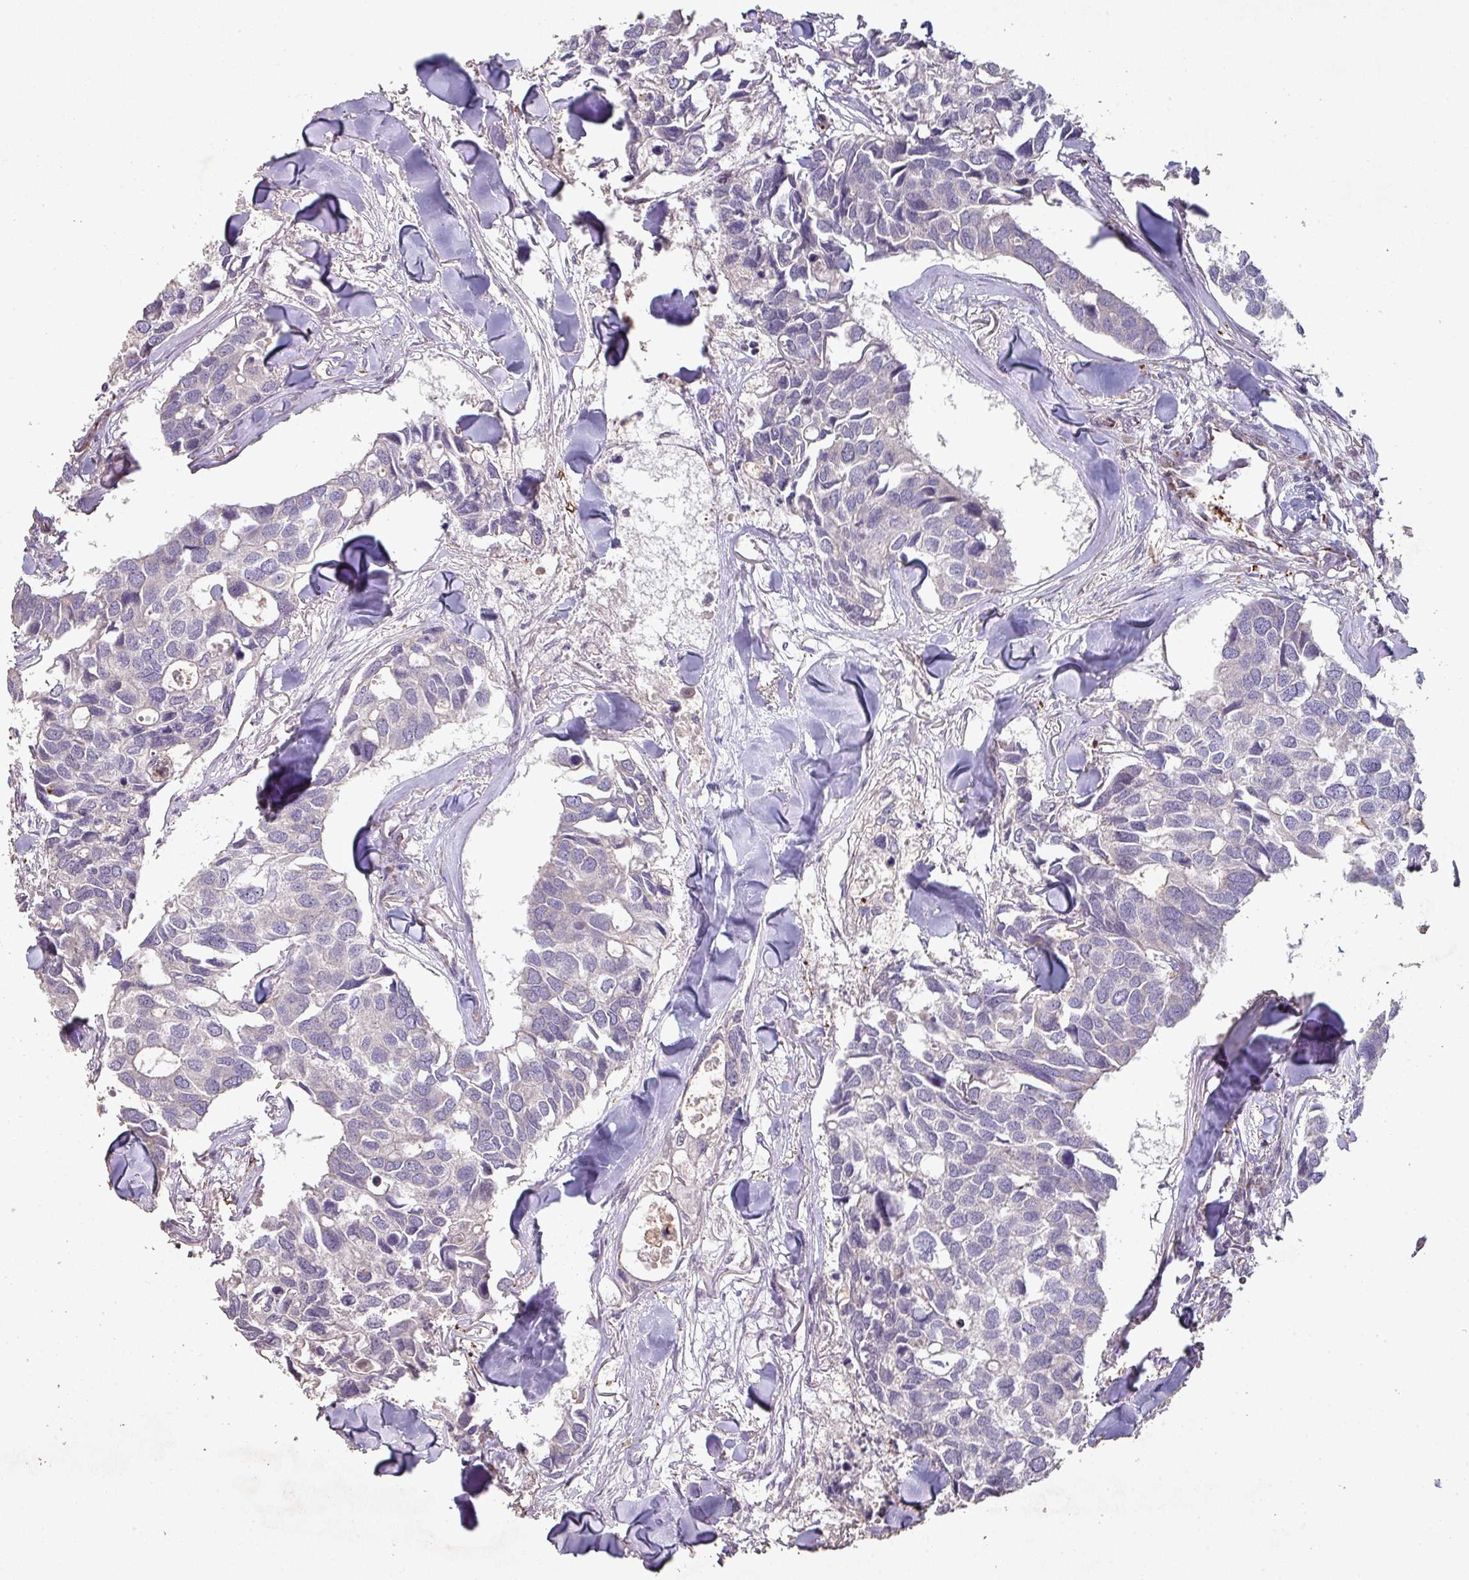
{"staining": {"intensity": "negative", "quantity": "none", "location": "none"}, "tissue": "breast cancer", "cell_type": "Tumor cells", "image_type": "cancer", "snomed": [{"axis": "morphology", "description": "Duct carcinoma"}, {"axis": "topography", "description": "Breast"}], "caption": "This is an immunohistochemistry histopathology image of invasive ductal carcinoma (breast). There is no expression in tumor cells.", "gene": "RPL23A", "patient": {"sex": "female", "age": 83}}